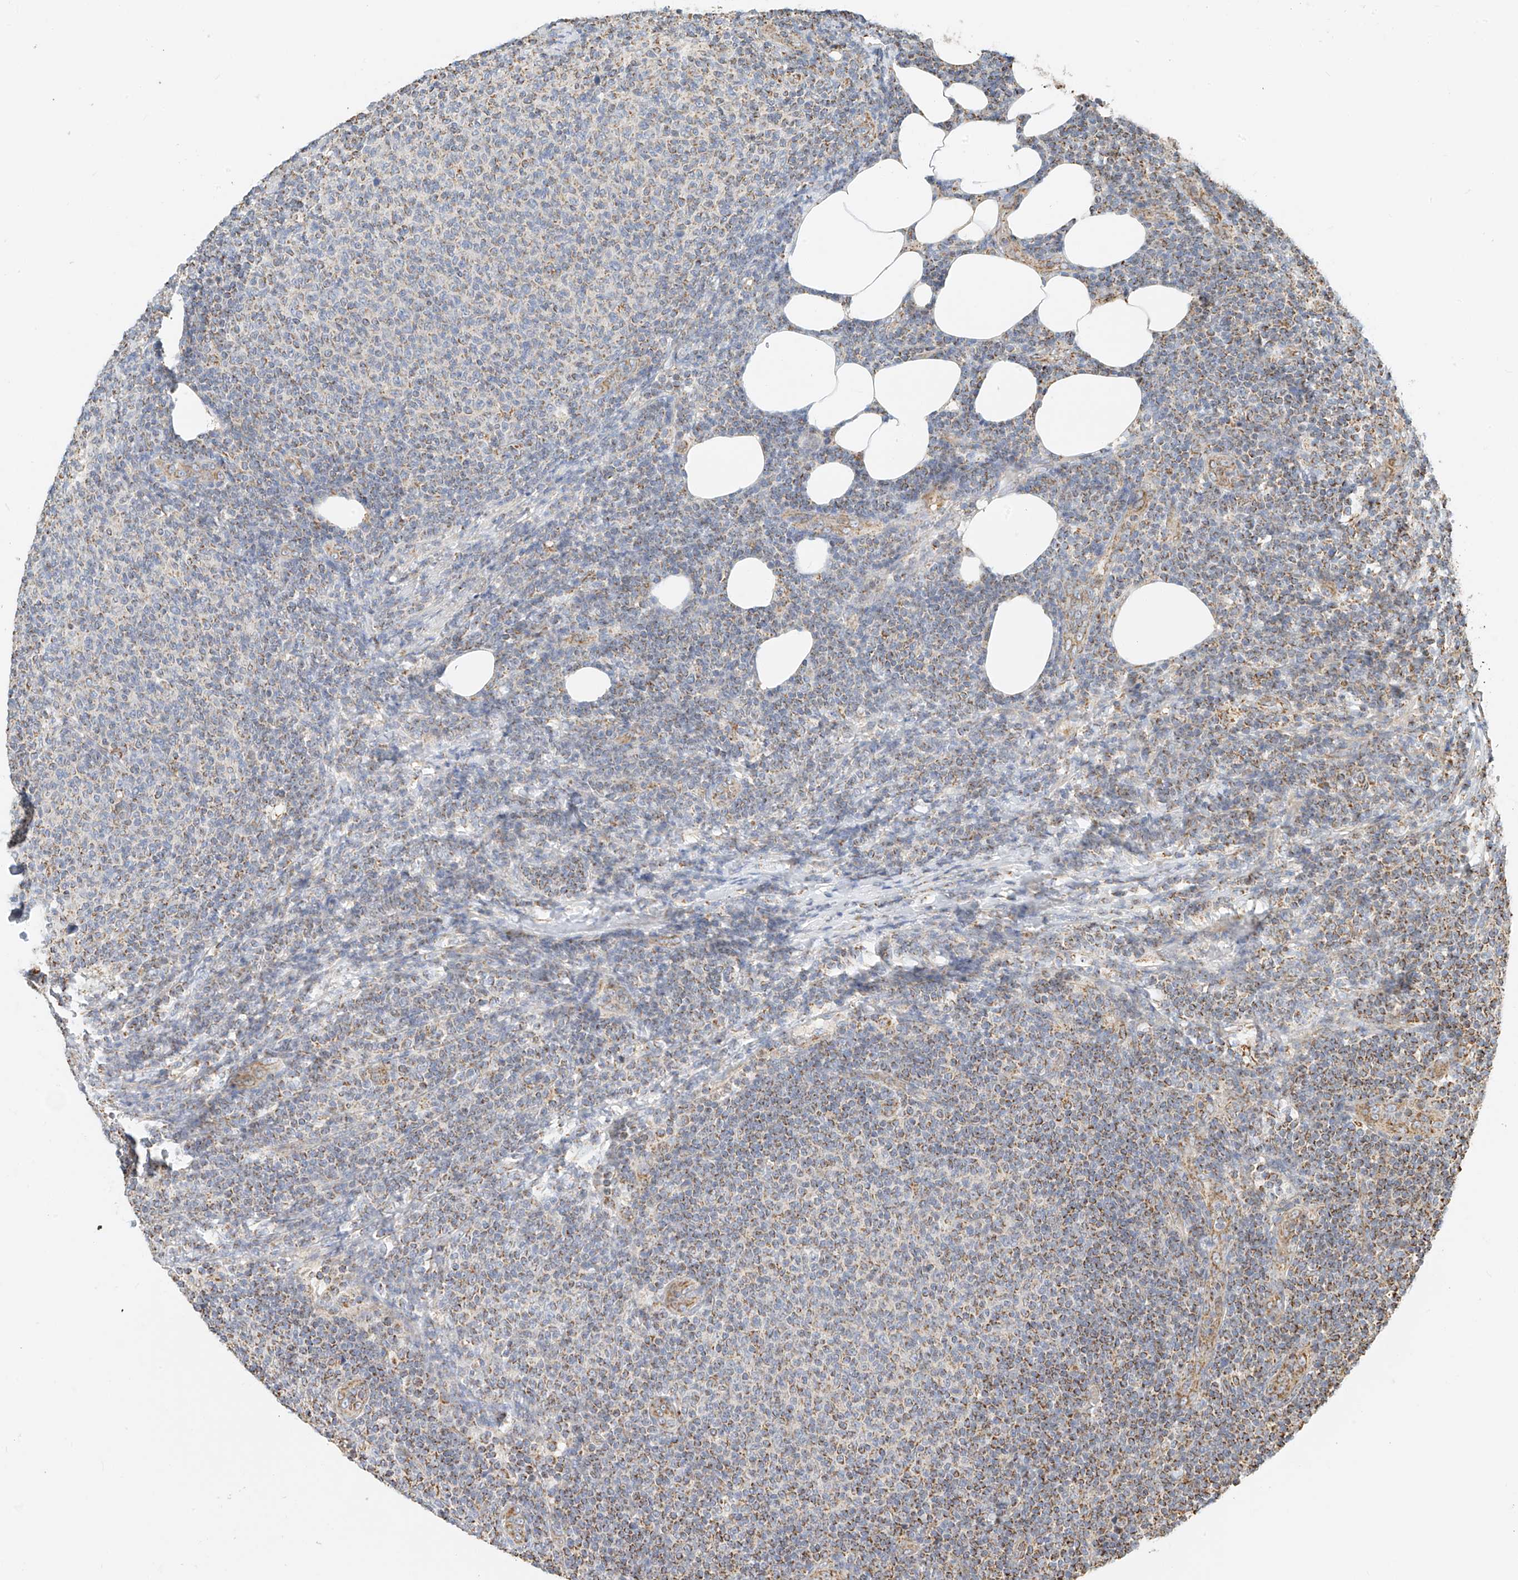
{"staining": {"intensity": "moderate", "quantity": "<25%", "location": "cytoplasmic/membranous"}, "tissue": "lymphoma", "cell_type": "Tumor cells", "image_type": "cancer", "snomed": [{"axis": "morphology", "description": "Malignant lymphoma, non-Hodgkin's type, Low grade"}, {"axis": "topography", "description": "Lymph node"}], "caption": "A brown stain labels moderate cytoplasmic/membranous expression of a protein in malignant lymphoma, non-Hodgkin's type (low-grade) tumor cells.", "gene": "YIPF7", "patient": {"sex": "male", "age": 66}}